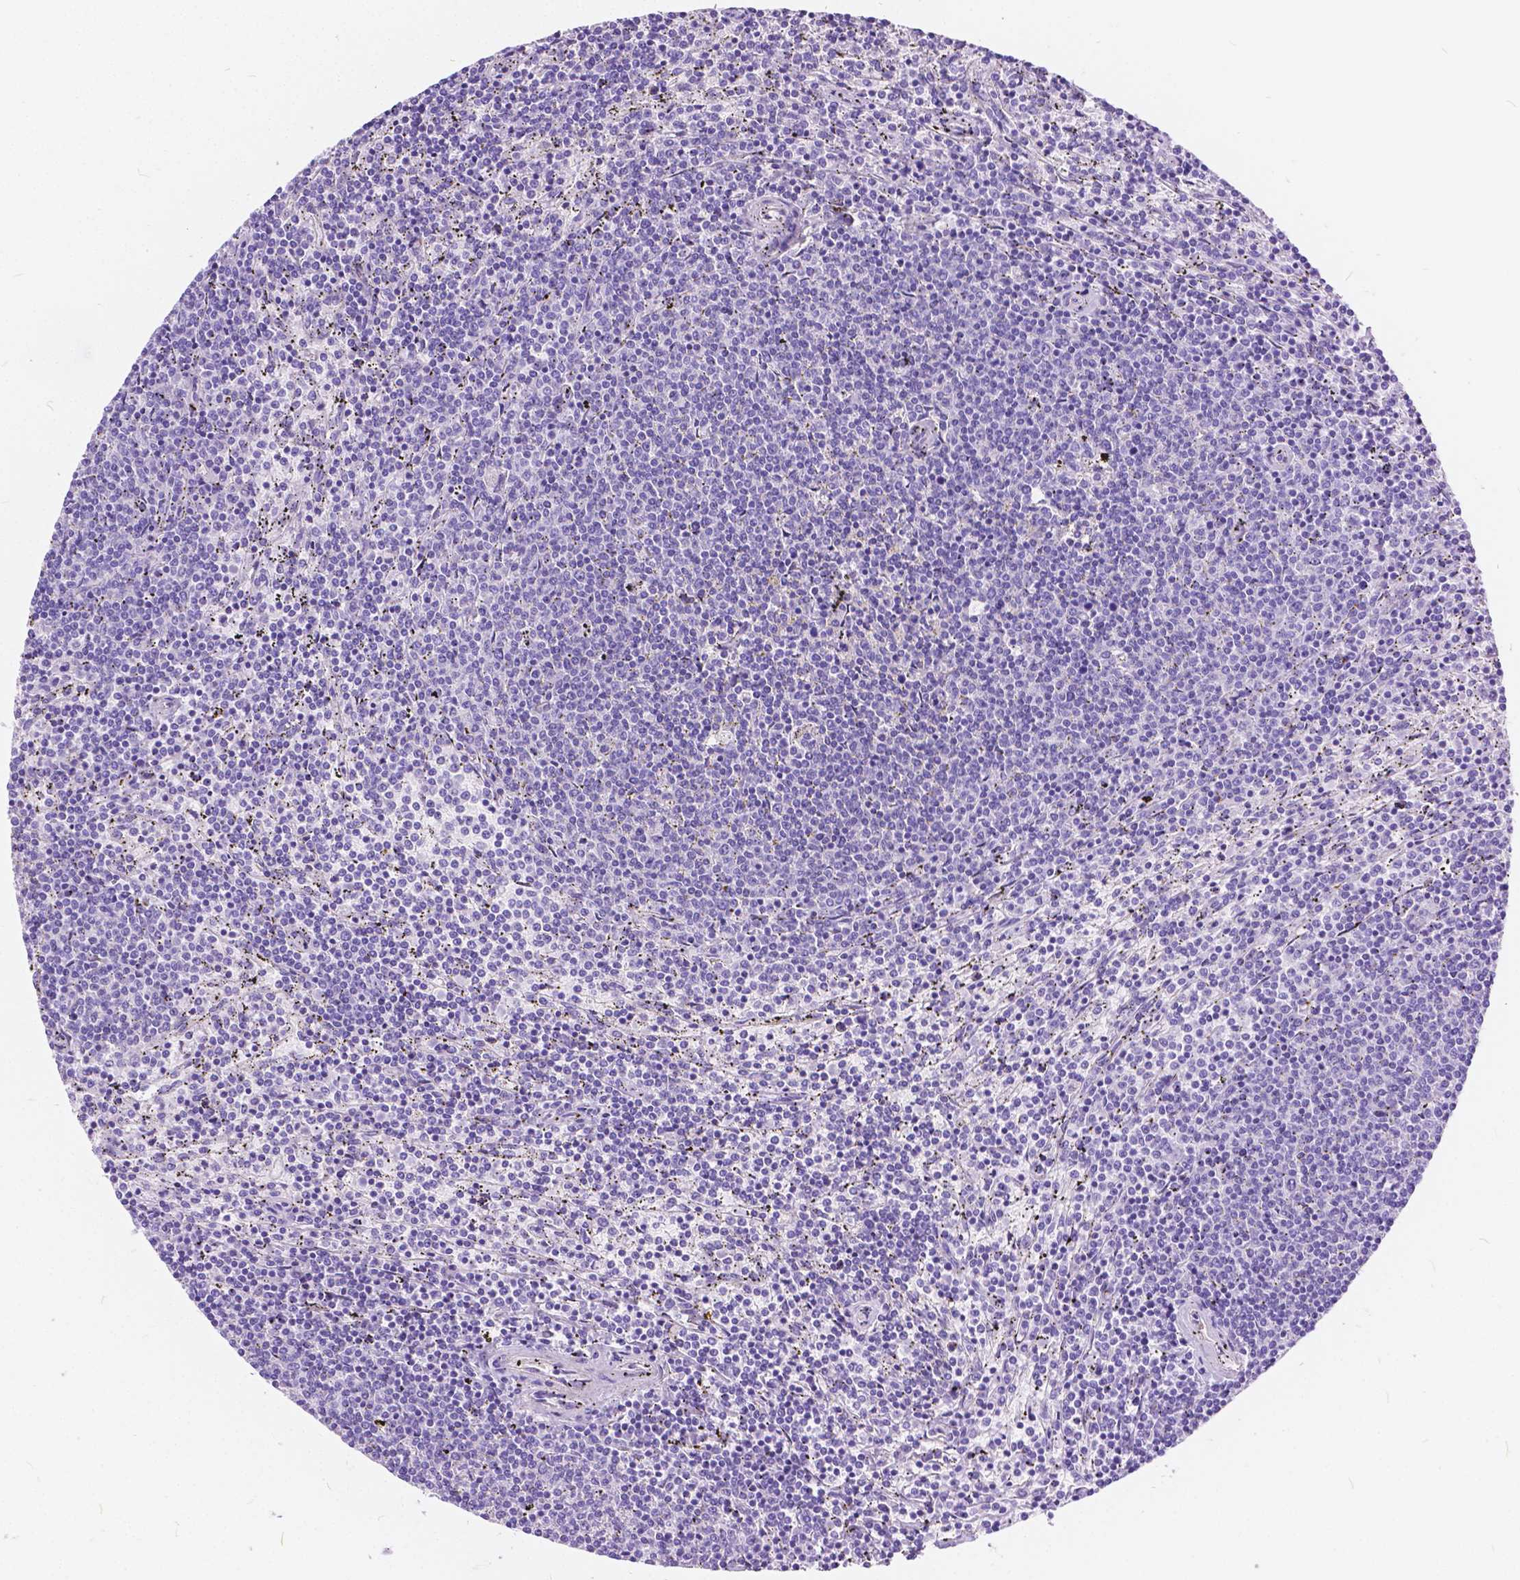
{"staining": {"intensity": "negative", "quantity": "none", "location": "none"}, "tissue": "lymphoma", "cell_type": "Tumor cells", "image_type": "cancer", "snomed": [{"axis": "morphology", "description": "Malignant lymphoma, non-Hodgkin's type, Low grade"}, {"axis": "topography", "description": "Spleen"}], "caption": "High power microscopy histopathology image of an immunohistochemistry histopathology image of low-grade malignant lymphoma, non-Hodgkin's type, revealing no significant expression in tumor cells.", "gene": "CHRM1", "patient": {"sex": "female", "age": 50}}